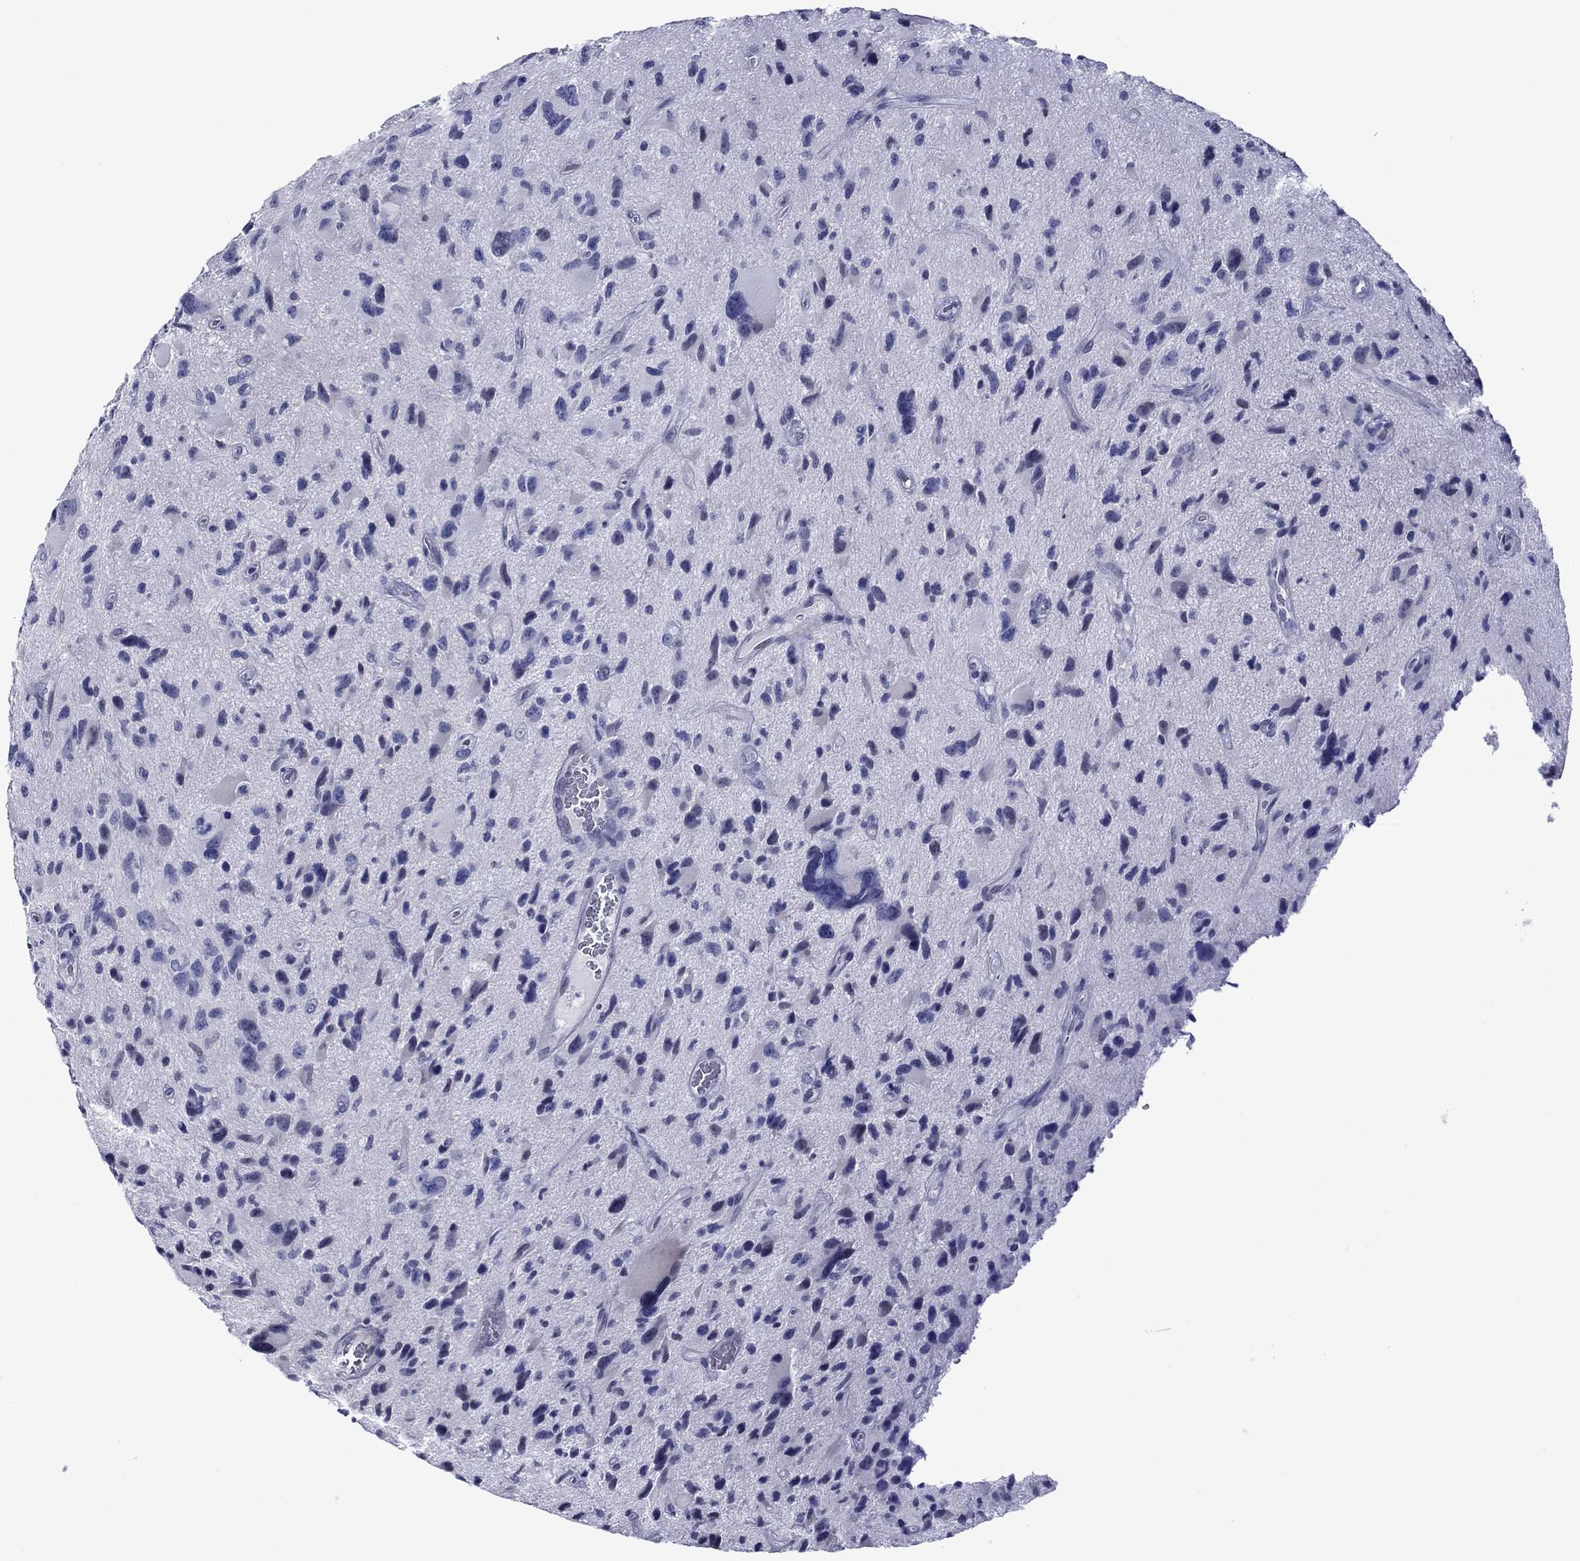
{"staining": {"intensity": "negative", "quantity": "none", "location": "none"}, "tissue": "glioma", "cell_type": "Tumor cells", "image_type": "cancer", "snomed": [{"axis": "morphology", "description": "Glioma, malignant, NOS"}, {"axis": "morphology", "description": "Glioma, malignant, High grade"}, {"axis": "topography", "description": "Brain"}], "caption": "High magnification brightfield microscopy of glioma stained with DAB (brown) and counterstained with hematoxylin (blue): tumor cells show no significant staining.", "gene": "PIWIL1", "patient": {"sex": "female", "age": 71}}